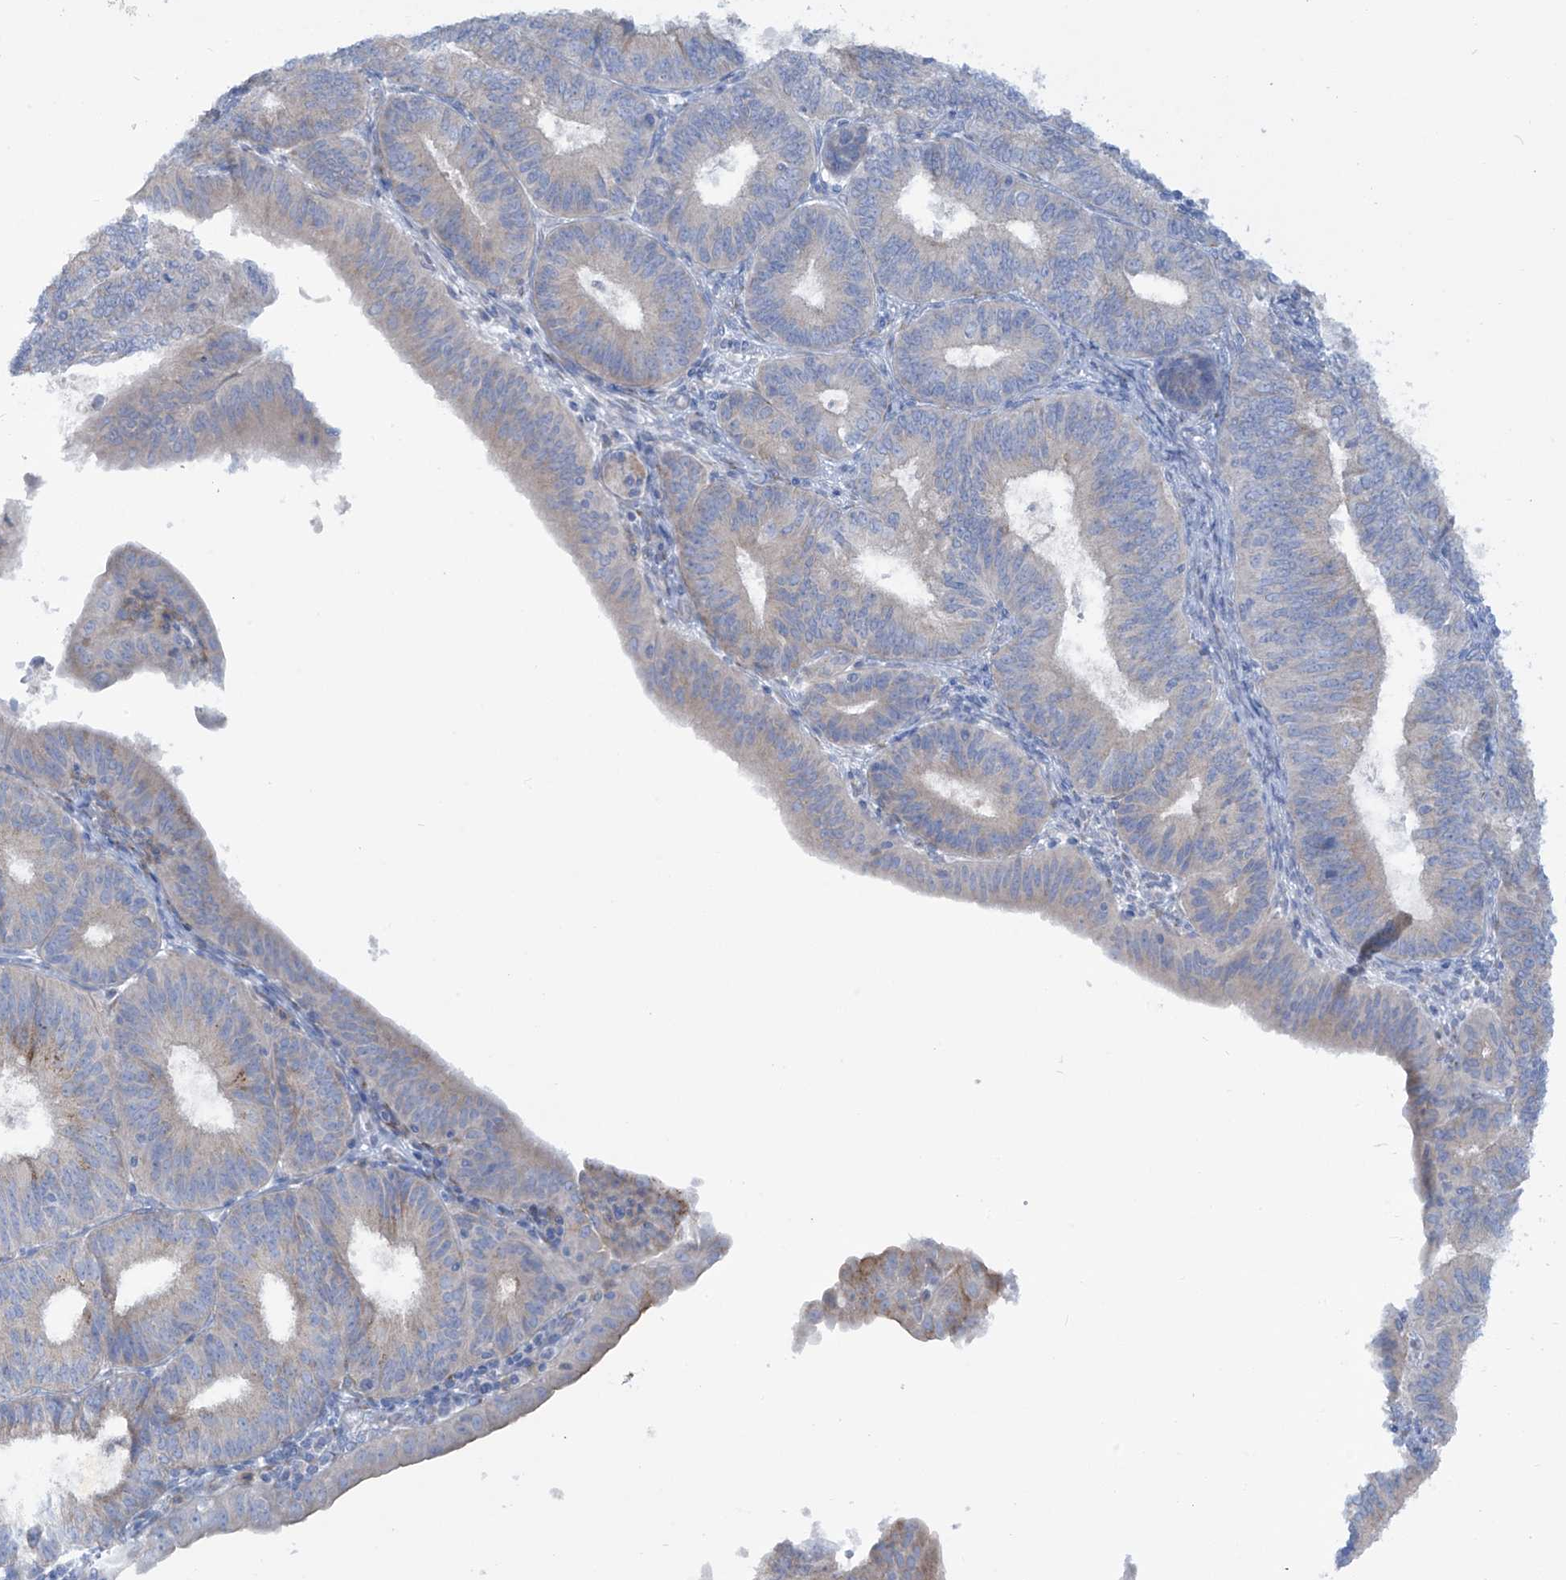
{"staining": {"intensity": "weak", "quantity": "25%-75%", "location": "cytoplasmic/membranous"}, "tissue": "endometrial cancer", "cell_type": "Tumor cells", "image_type": "cancer", "snomed": [{"axis": "morphology", "description": "Adenocarcinoma, NOS"}, {"axis": "topography", "description": "Endometrium"}], "caption": "Human adenocarcinoma (endometrial) stained for a protein (brown) exhibits weak cytoplasmic/membranous positive positivity in approximately 25%-75% of tumor cells.", "gene": "TRMT2B", "patient": {"sex": "female", "age": 51}}